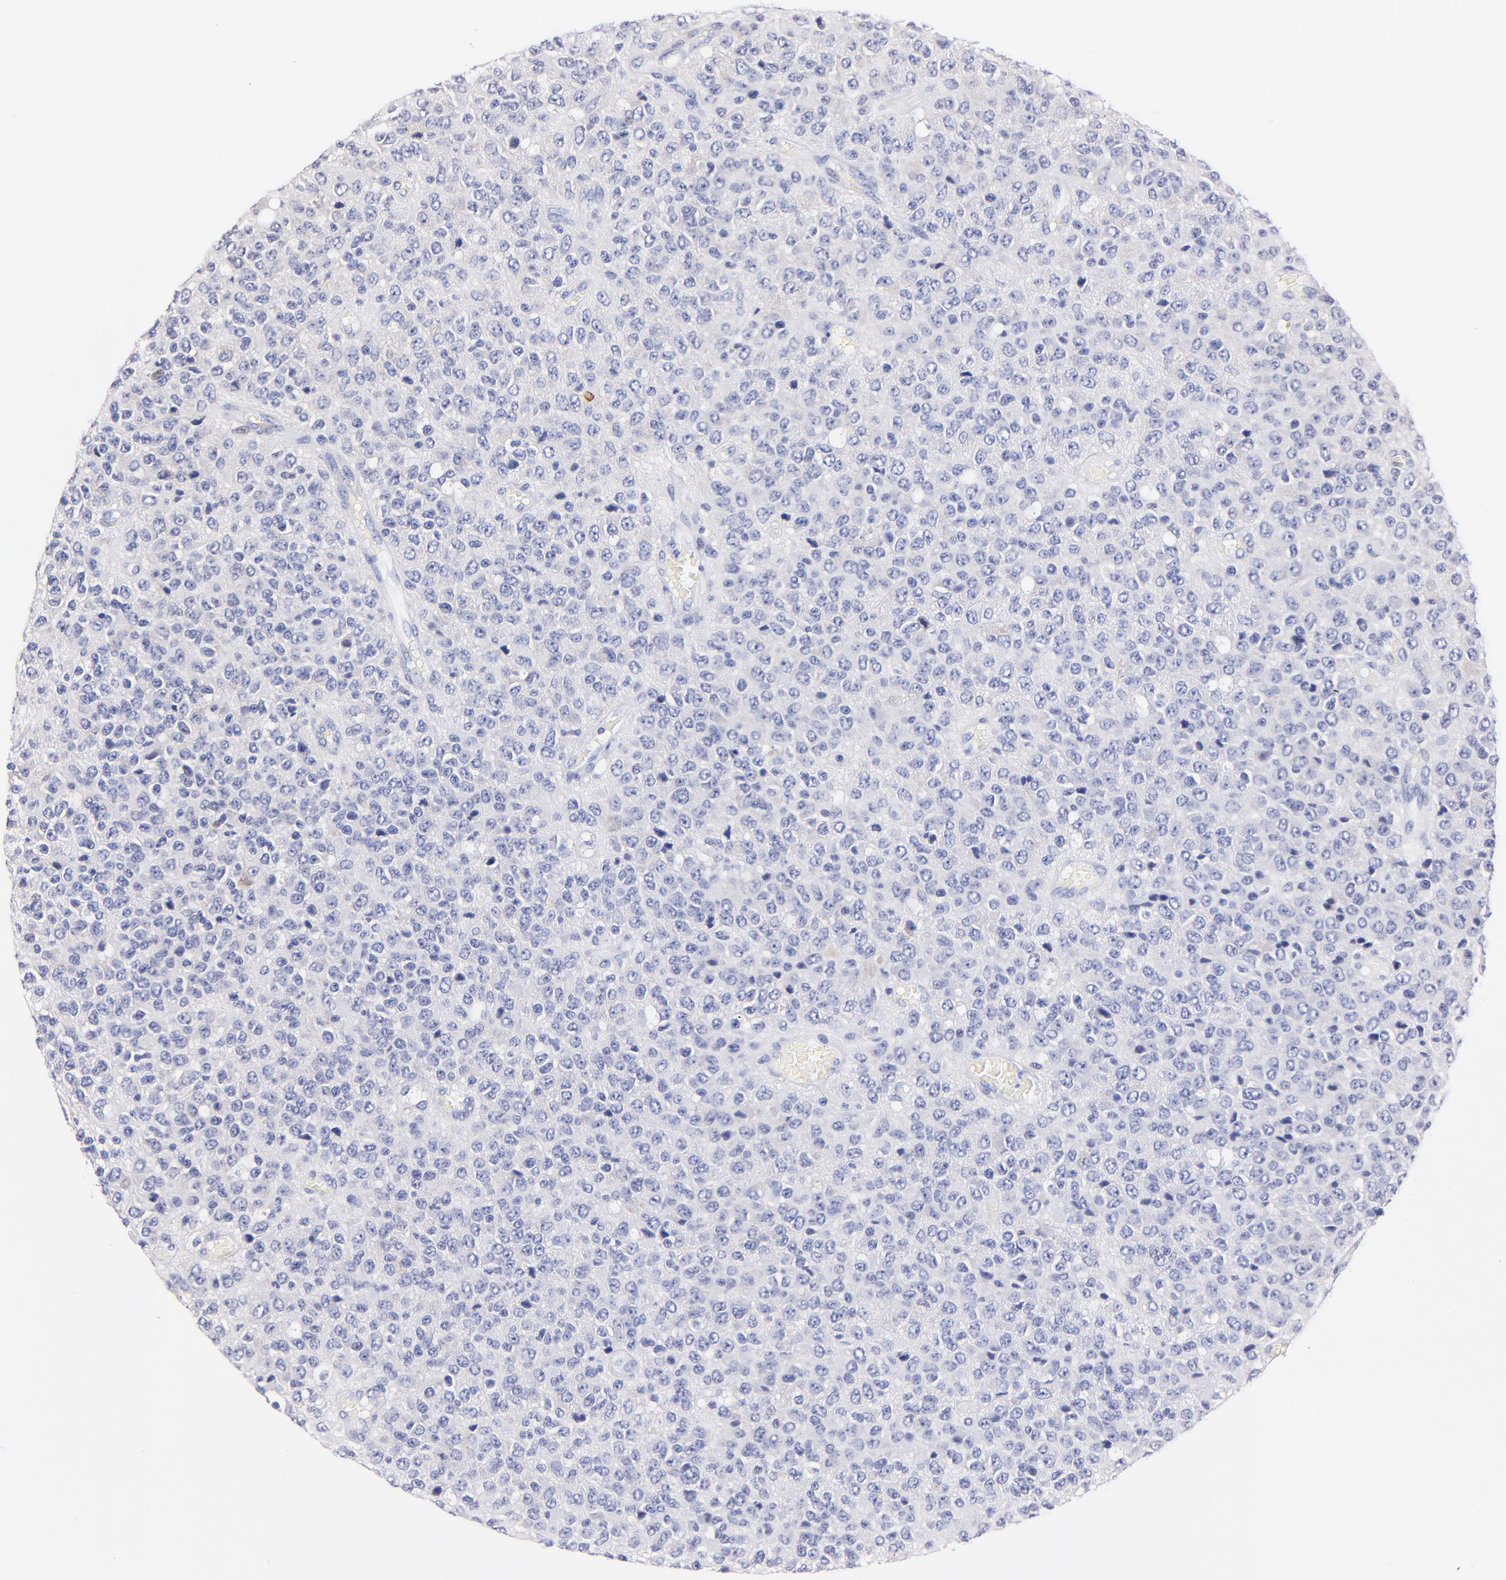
{"staining": {"intensity": "negative", "quantity": "none", "location": "none"}, "tissue": "glioma", "cell_type": "Tumor cells", "image_type": "cancer", "snomed": [{"axis": "morphology", "description": "Glioma, malignant, High grade"}, {"axis": "topography", "description": "pancreas cauda"}], "caption": "Glioma stained for a protein using immunohistochemistry reveals no positivity tumor cells.", "gene": "ZNF155", "patient": {"sex": "male", "age": 60}}